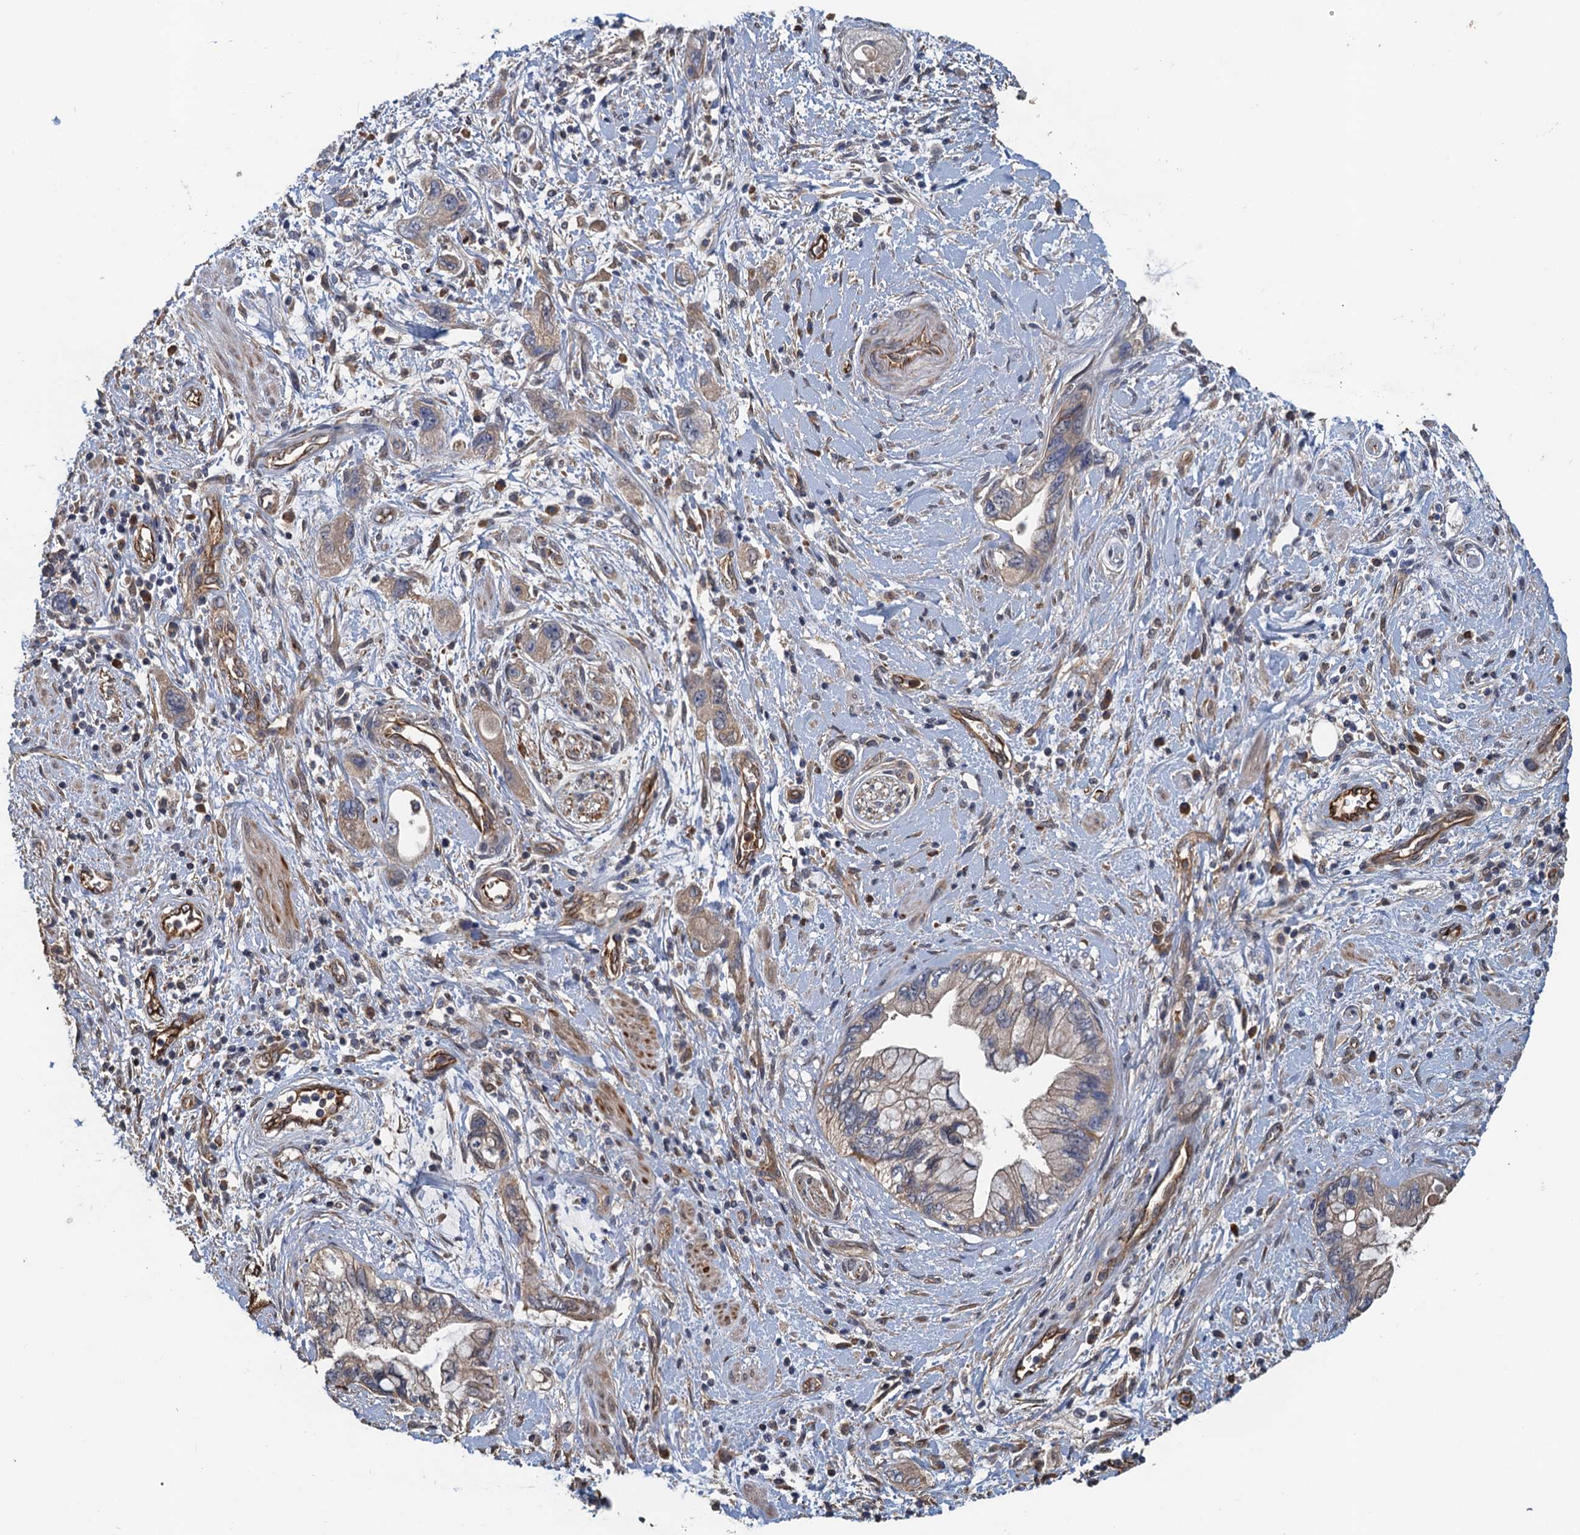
{"staining": {"intensity": "negative", "quantity": "none", "location": "none"}, "tissue": "pancreatic cancer", "cell_type": "Tumor cells", "image_type": "cancer", "snomed": [{"axis": "morphology", "description": "Adenocarcinoma, NOS"}, {"axis": "topography", "description": "Pancreas"}], "caption": "This is an immunohistochemistry image of adenocarcinoma (pancreatic). There is no positivity in tumor cells.", "gene": "ACSBG1", "patient": {"sex": "female", "age": 73}}